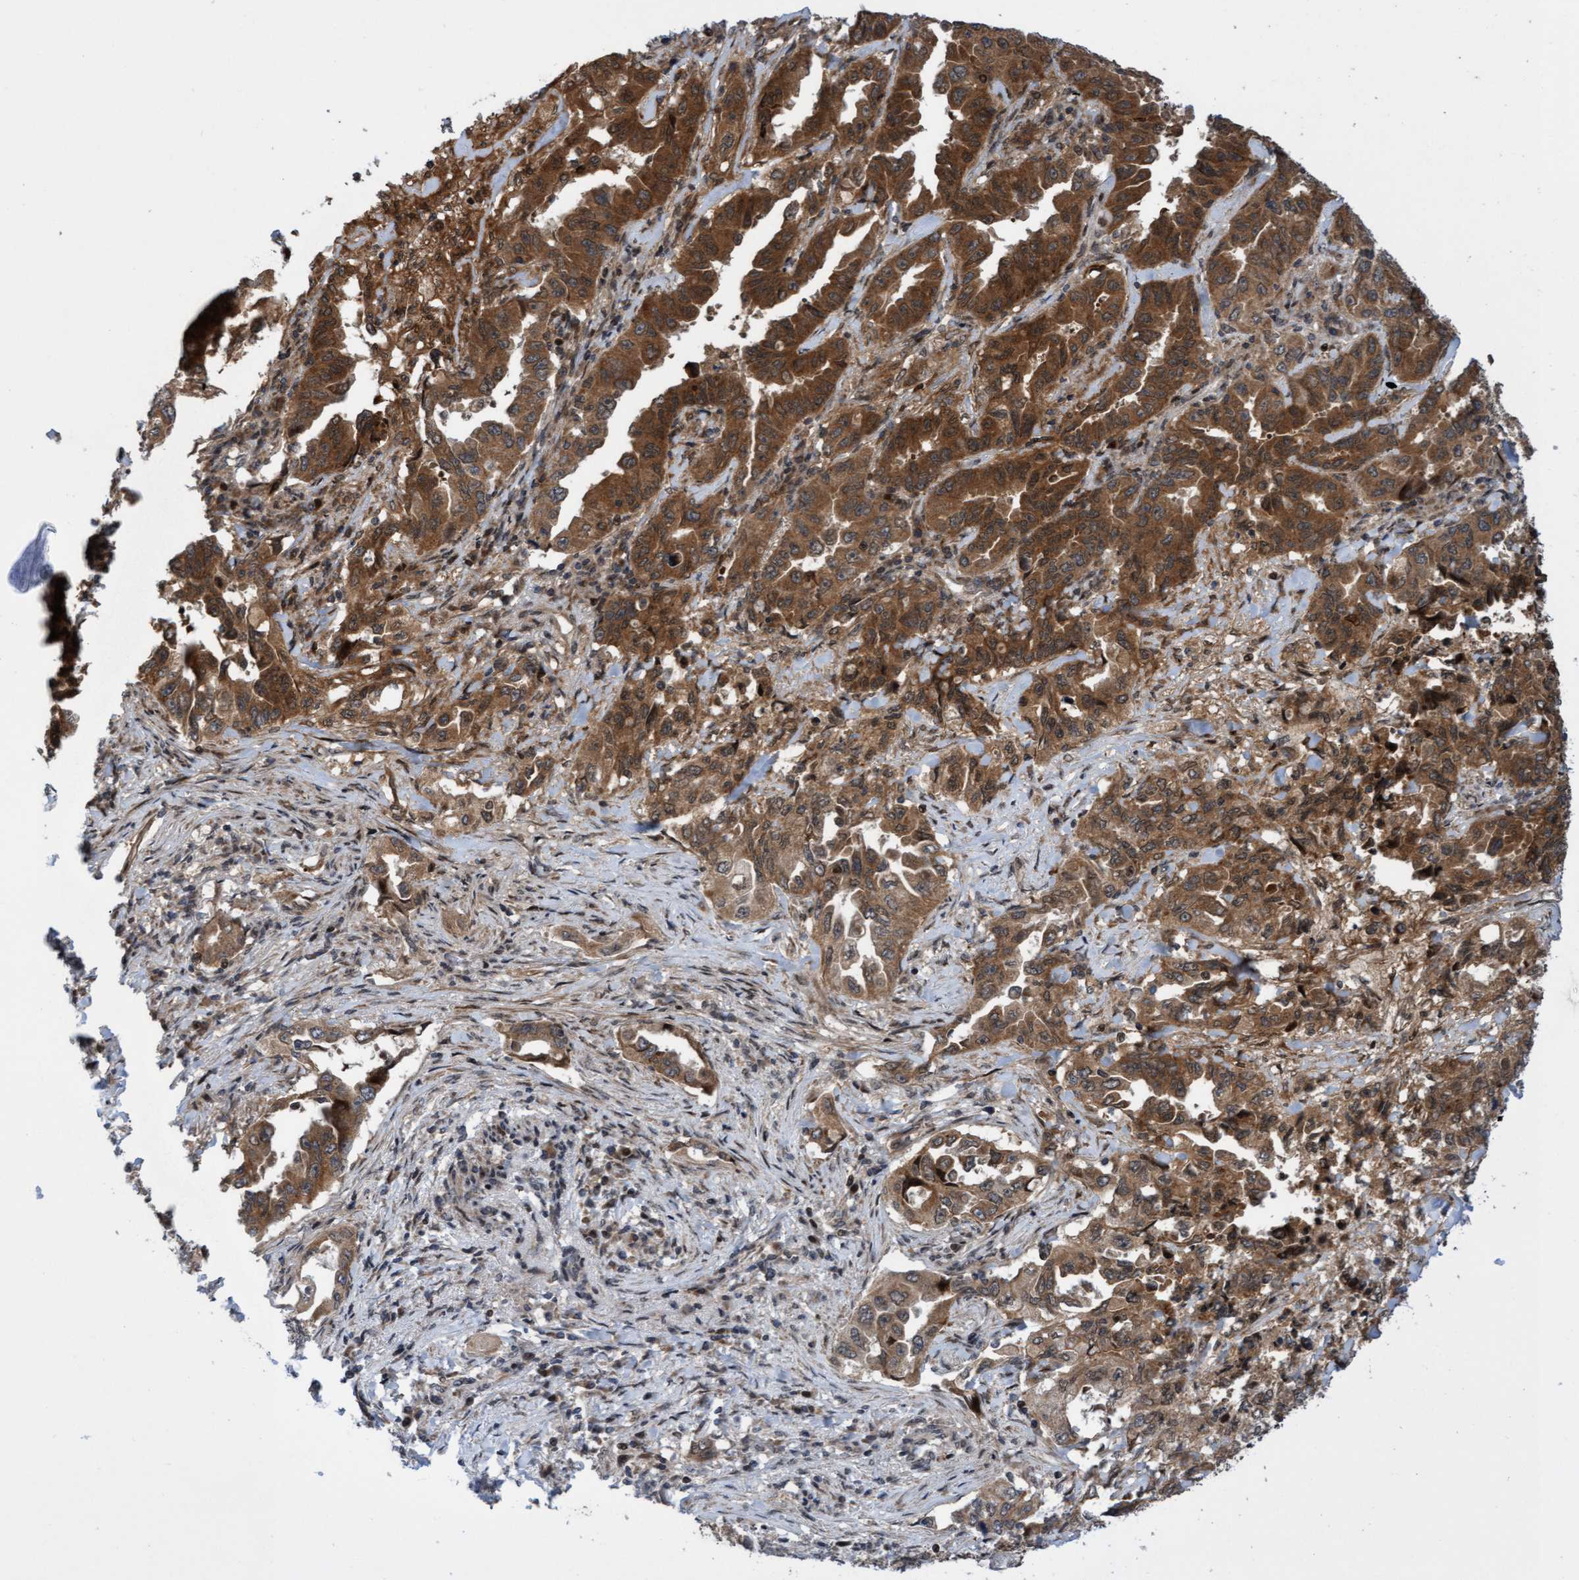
{"staining": {"intensity": "moderate", "quantity": ">75%", "location": "cytoplasmic/membranous"}, "tissue": "lung cancer", "cell_type": "Tumor cells", "image_type": "cancer", "snomed": [{"axis": "morphology", "description": "Adenocarcinoma, NOS"}, {"axis": "topography", "description": "Lung"}], "caption": "Tumor cells reveal medium levels of moderate cytoplasmic/membranous positivity in about >75% of cells in lung cancer.", "gene": "ITFG1", "patient": {"sex": "female", "age": 51}}